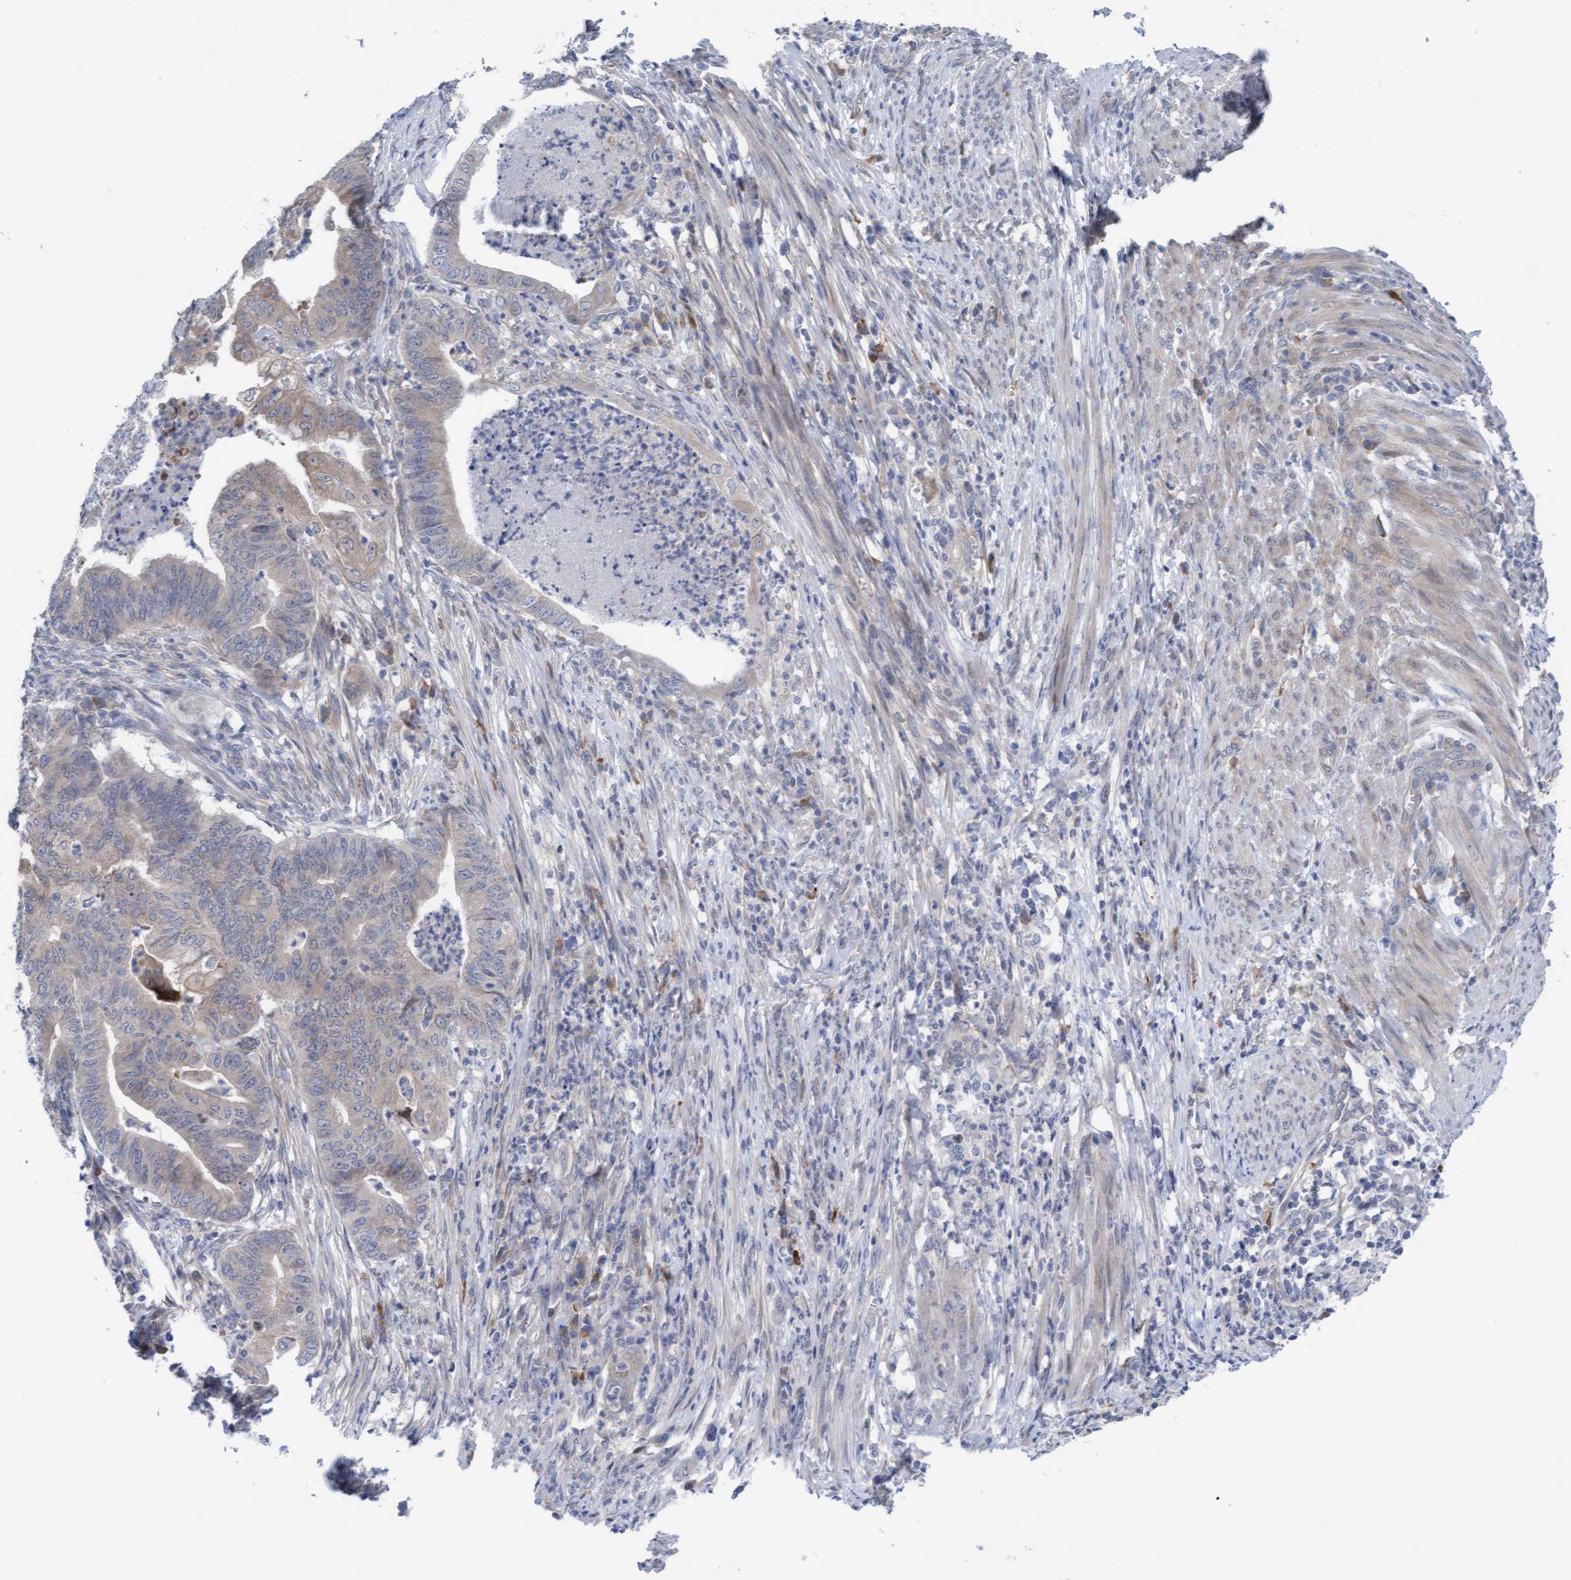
{"staining": {"intensity": "weak", "quantity": "<25%", "location": "cytoplasmic/membranous"}, "tissue": "endometrial cancer", "cell_type": "Tumor cells", "image_type": "cancer", "snomed": [{"axis": "morphology", "description": "Polyp, NOS"}, {"axis": "morphology", "description": "Adenocarcinoma, NOS"}, {"axis": "morphology", "description": "Adenoma, NOS"}, {"axis": "topography", "description": "Endometrium"}], "caption": "Tumor cells are negative for brown protein staining in adenoma (endometrial).", "gene": "PLCD1", "patient": {"sex": "female", "age": 79}}